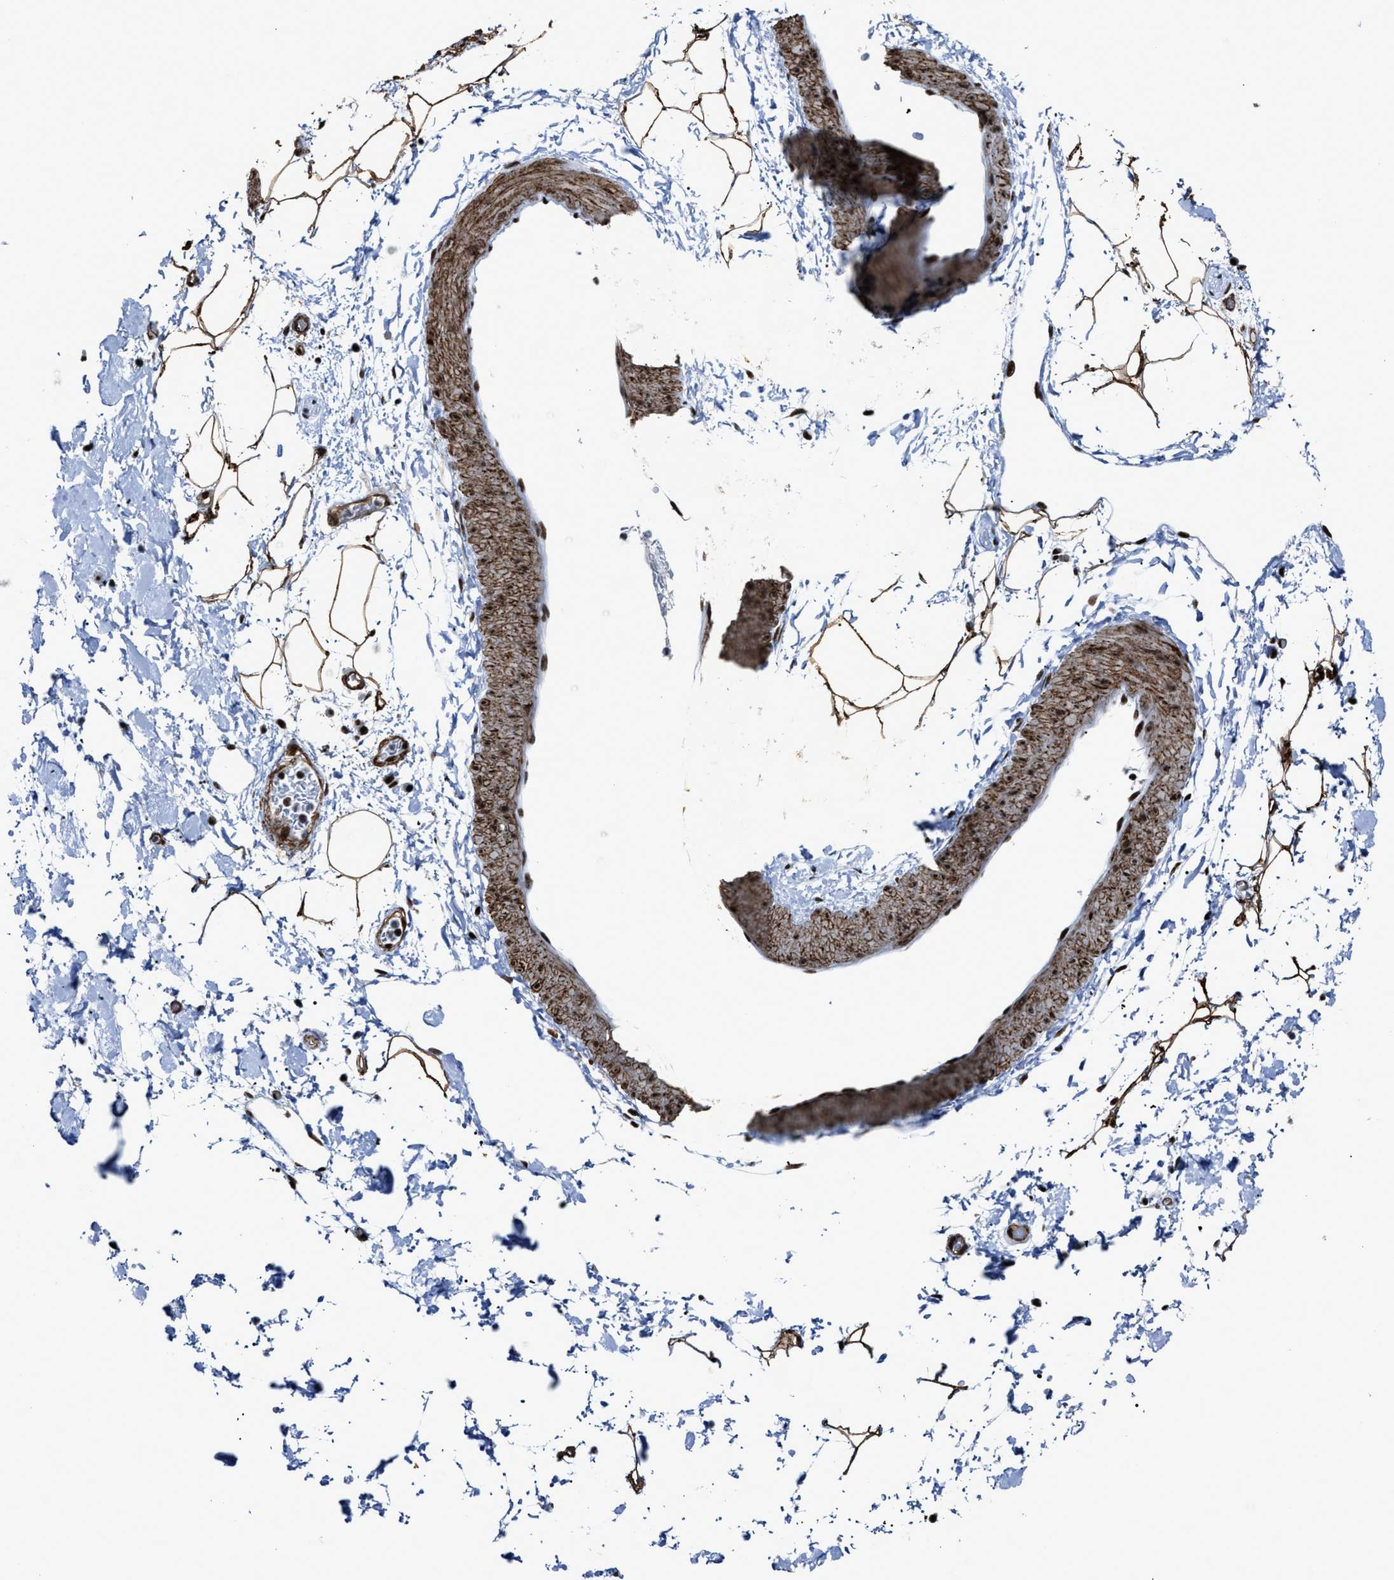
{"staining": {"intensity": "strong", "quantity": ">75%", "location": "cytoplasmic/membranous"}, "tissue": "adipose tissue", "cell_type": "Adipocytes", "image_type": "normal", "snomed": [{"axis": "morphology", "description": "Normal tissue, NOS"}, {"axis": "topography", "description": "Soft tissue"}], "caption": "The image shows staining of unremarkable adipose tissue, revealing strong cytoplasmic/membranous protein expression (brown color) within adipocytes.", "gene": "DDX5", "patient": {"sex": "male", "age": 72}}